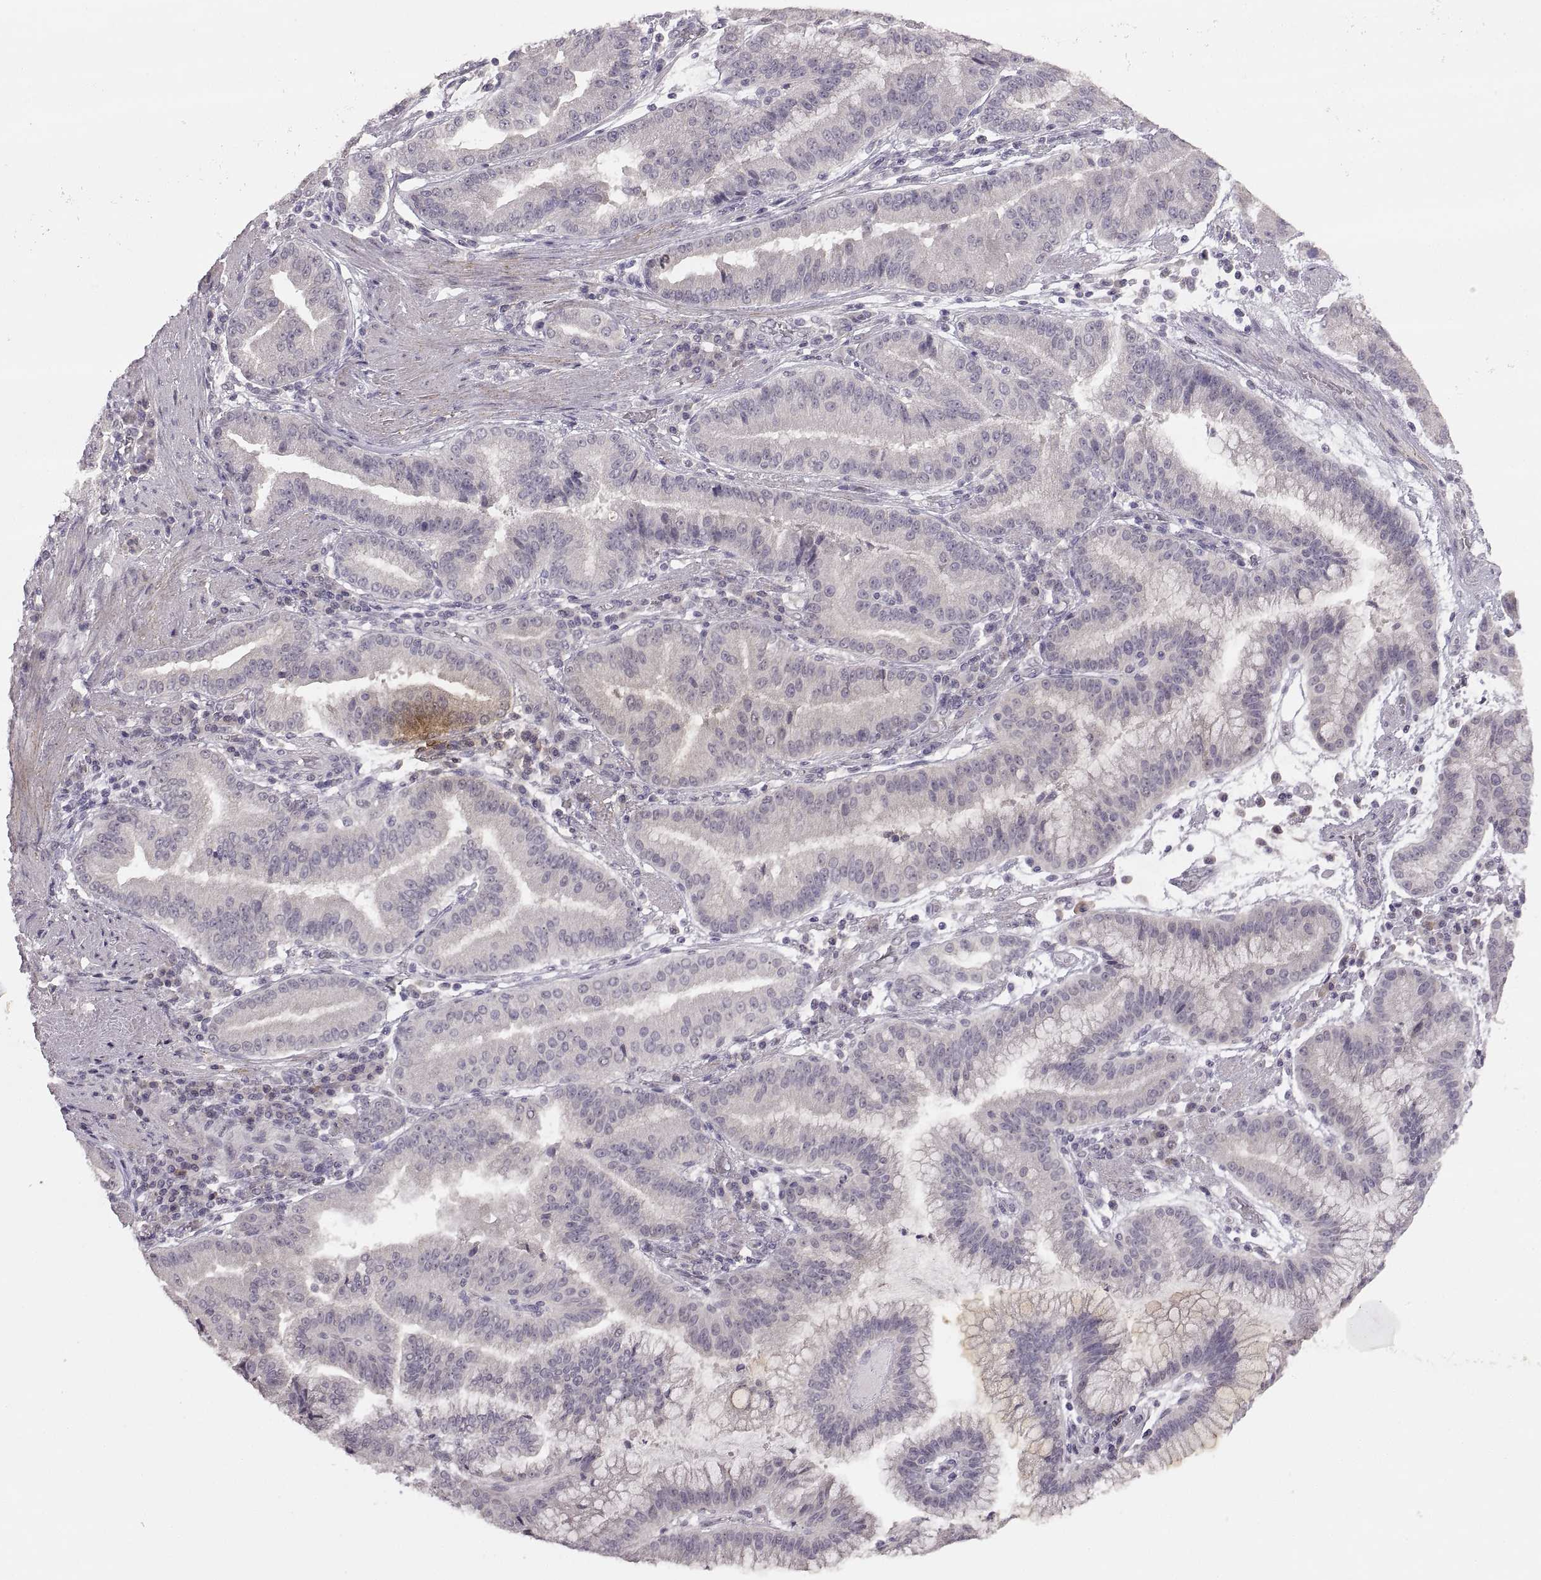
{"staining": {"intensity": "negative", "quantity": "none", "location": "none"}, "tissue": "stomach cancer", "cell_type": "Tumor cells", "image_type": "cancer", "snomed": [{"axis": "morphology", "description": "Adenocarcinoma, NOS"}, {"axis": "topography", "description": "Stomach"}], "caption": "Tumor cells are negative for protein expression in human stomach adenocarcinoma.", "gene": "CDH2", "patient": {"sex": "male", "age": 83}}